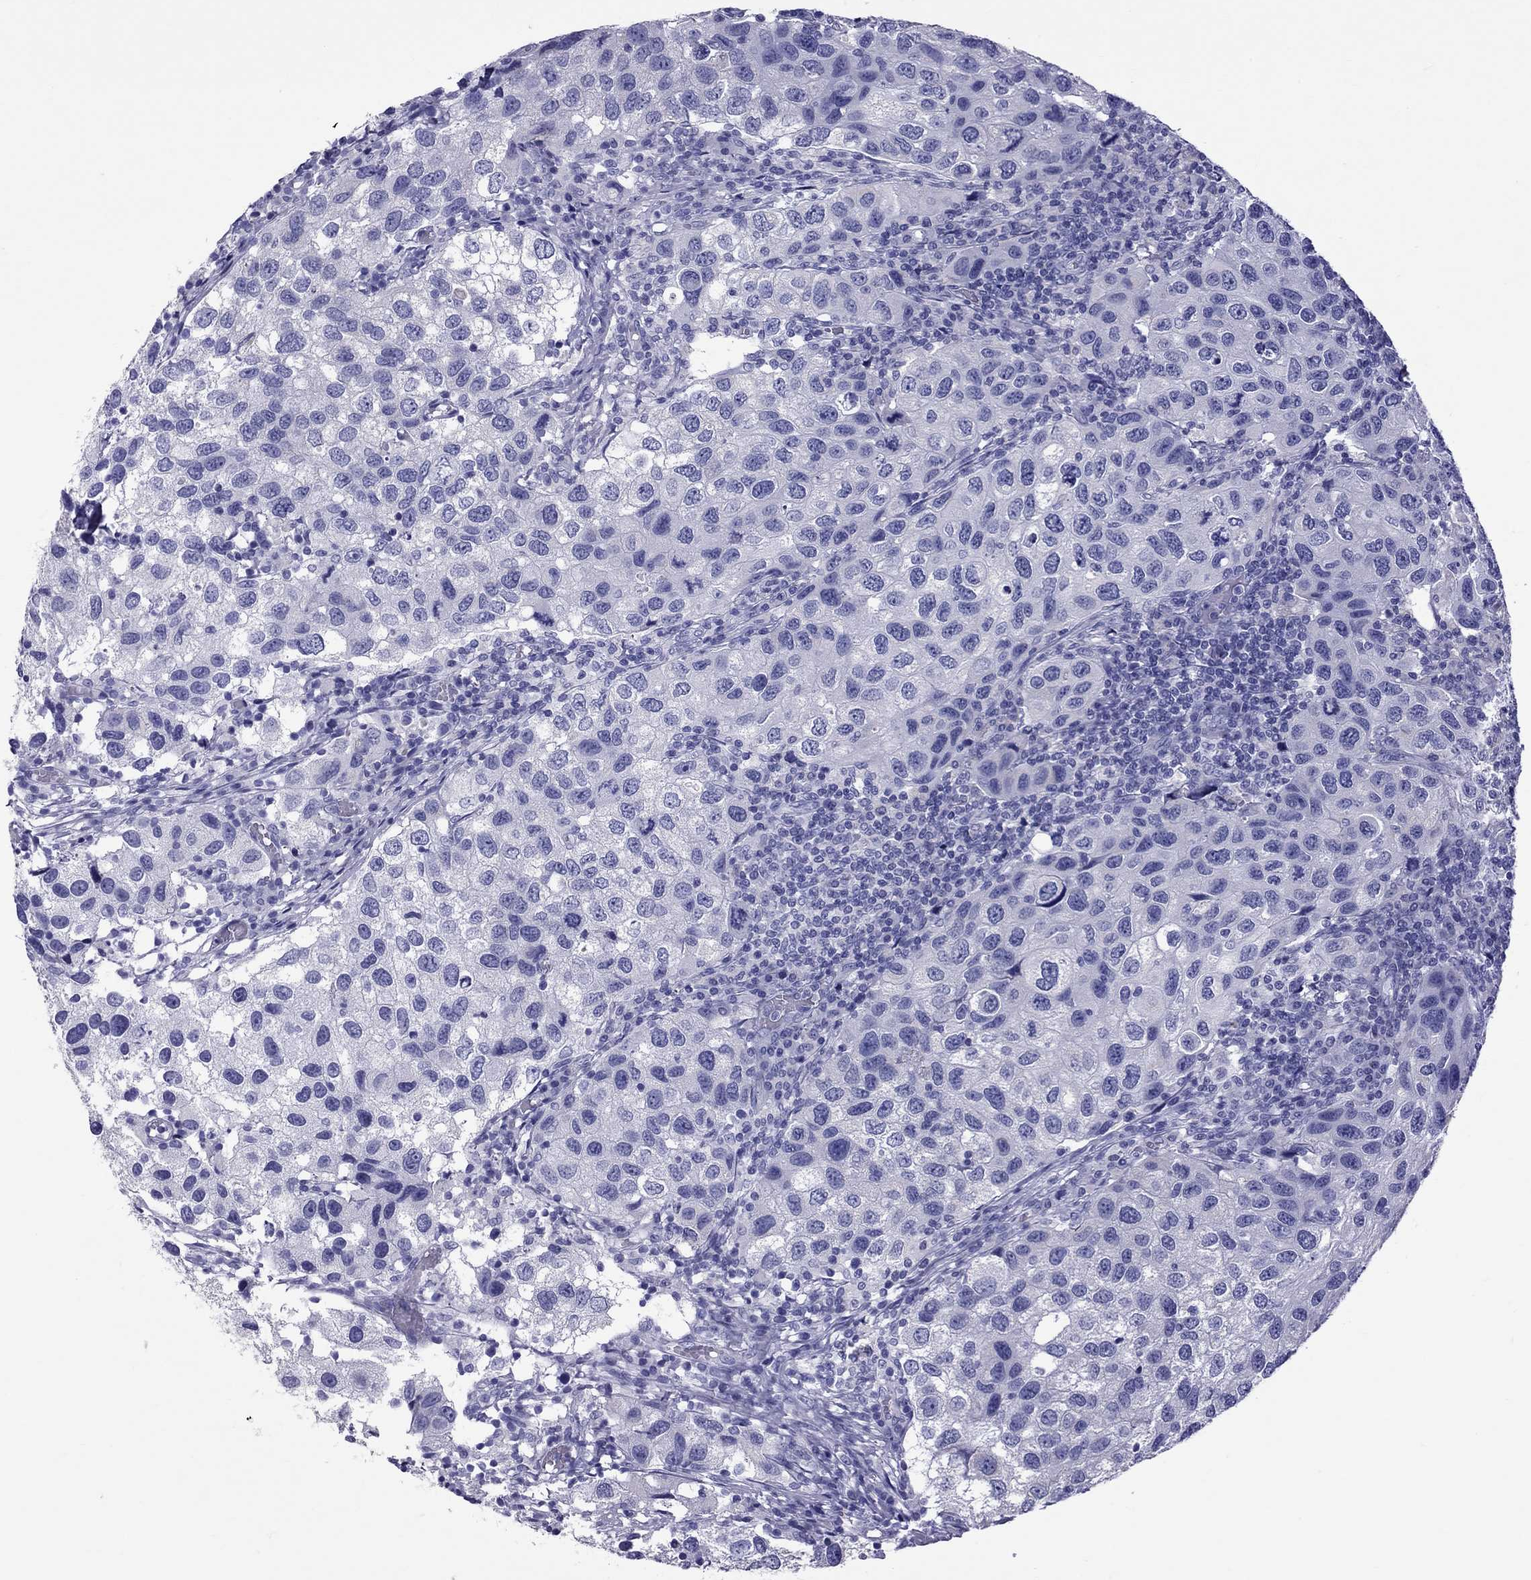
{"staining": {"intensity": "negative", "quantity": "none", "location": "none"}, "tissue": "urothelial cancer", "cell_type": "Tumor cells", "image_type": "cancer", "snomed": [{"axis": "morphology", "description": "Urothelial carcinoma, High grade"}, {"axis": "topography", "description": "Urinary bladder"}], "caption": "An IHC image of urothelial carcinoma (high-grade) is shown. There is no staining in tumor cells of urothelial carcinoma (high-grade).", "gene": "TTLL13", "patient": {"sex": "male", "age": 79}}